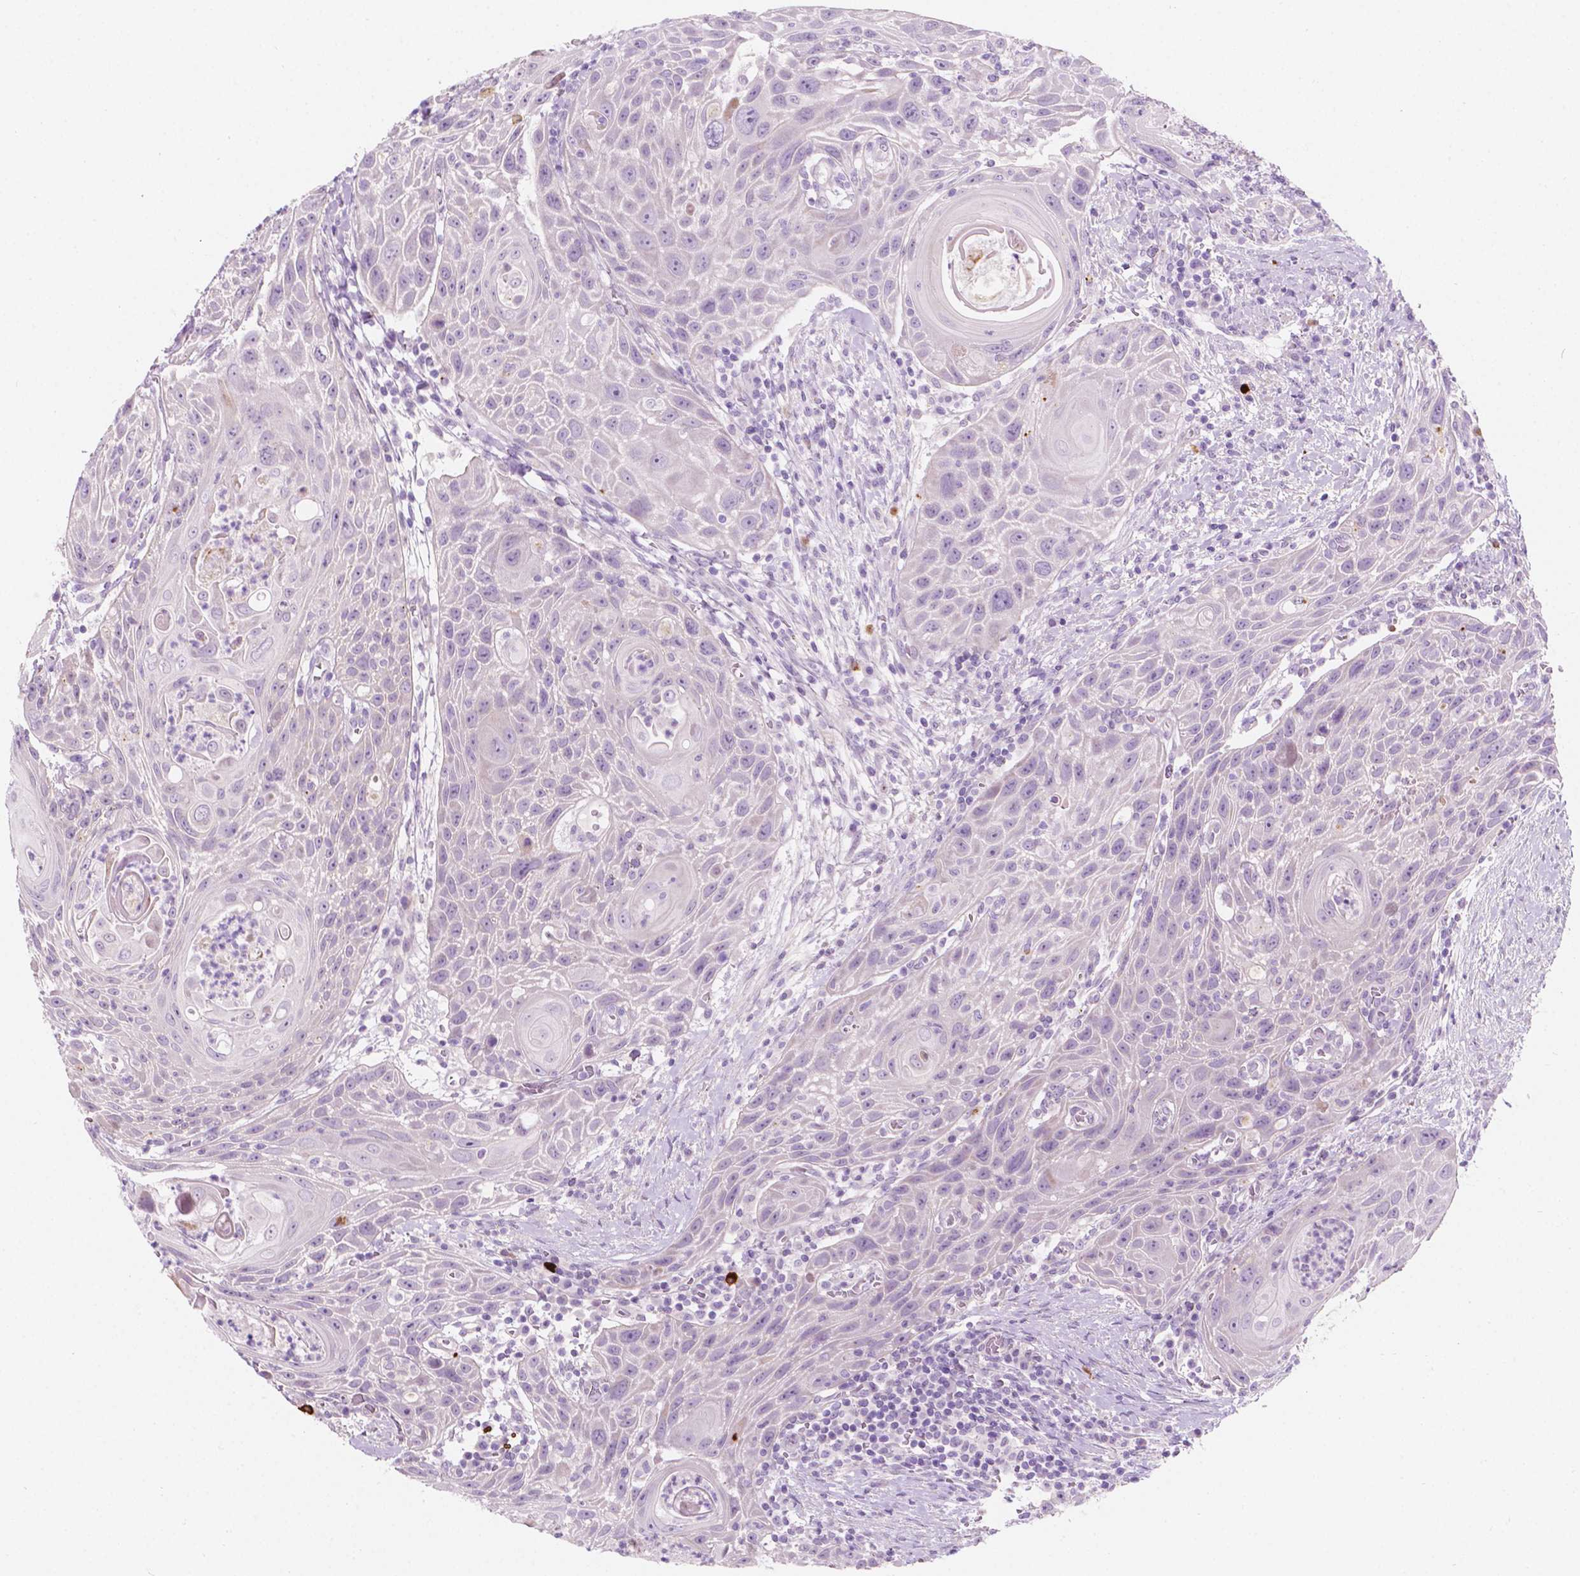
{"staining": {"intensity": "negative", "quantity": "none", "location": "none"}, "tissue": "head and neck cancer", "cell_type": "Tumor cells", "image_type": "cancer", "snomed": [{"axis": "morphology", "description": "Squamous cell carcinoma, NOS"}, {"axis": "topography", "description": "Head-Neck"}], "caption": "Tumor cells are negative for protein expression in human head and neck cancer (squamous cell carcinoma). (DAB (3,3'-diaminobenzidine) IHC visualized using brightfield microscopy, high magnification).", "gene": "NOS1AP", "patient": {"sex": "male", "age": 69}}